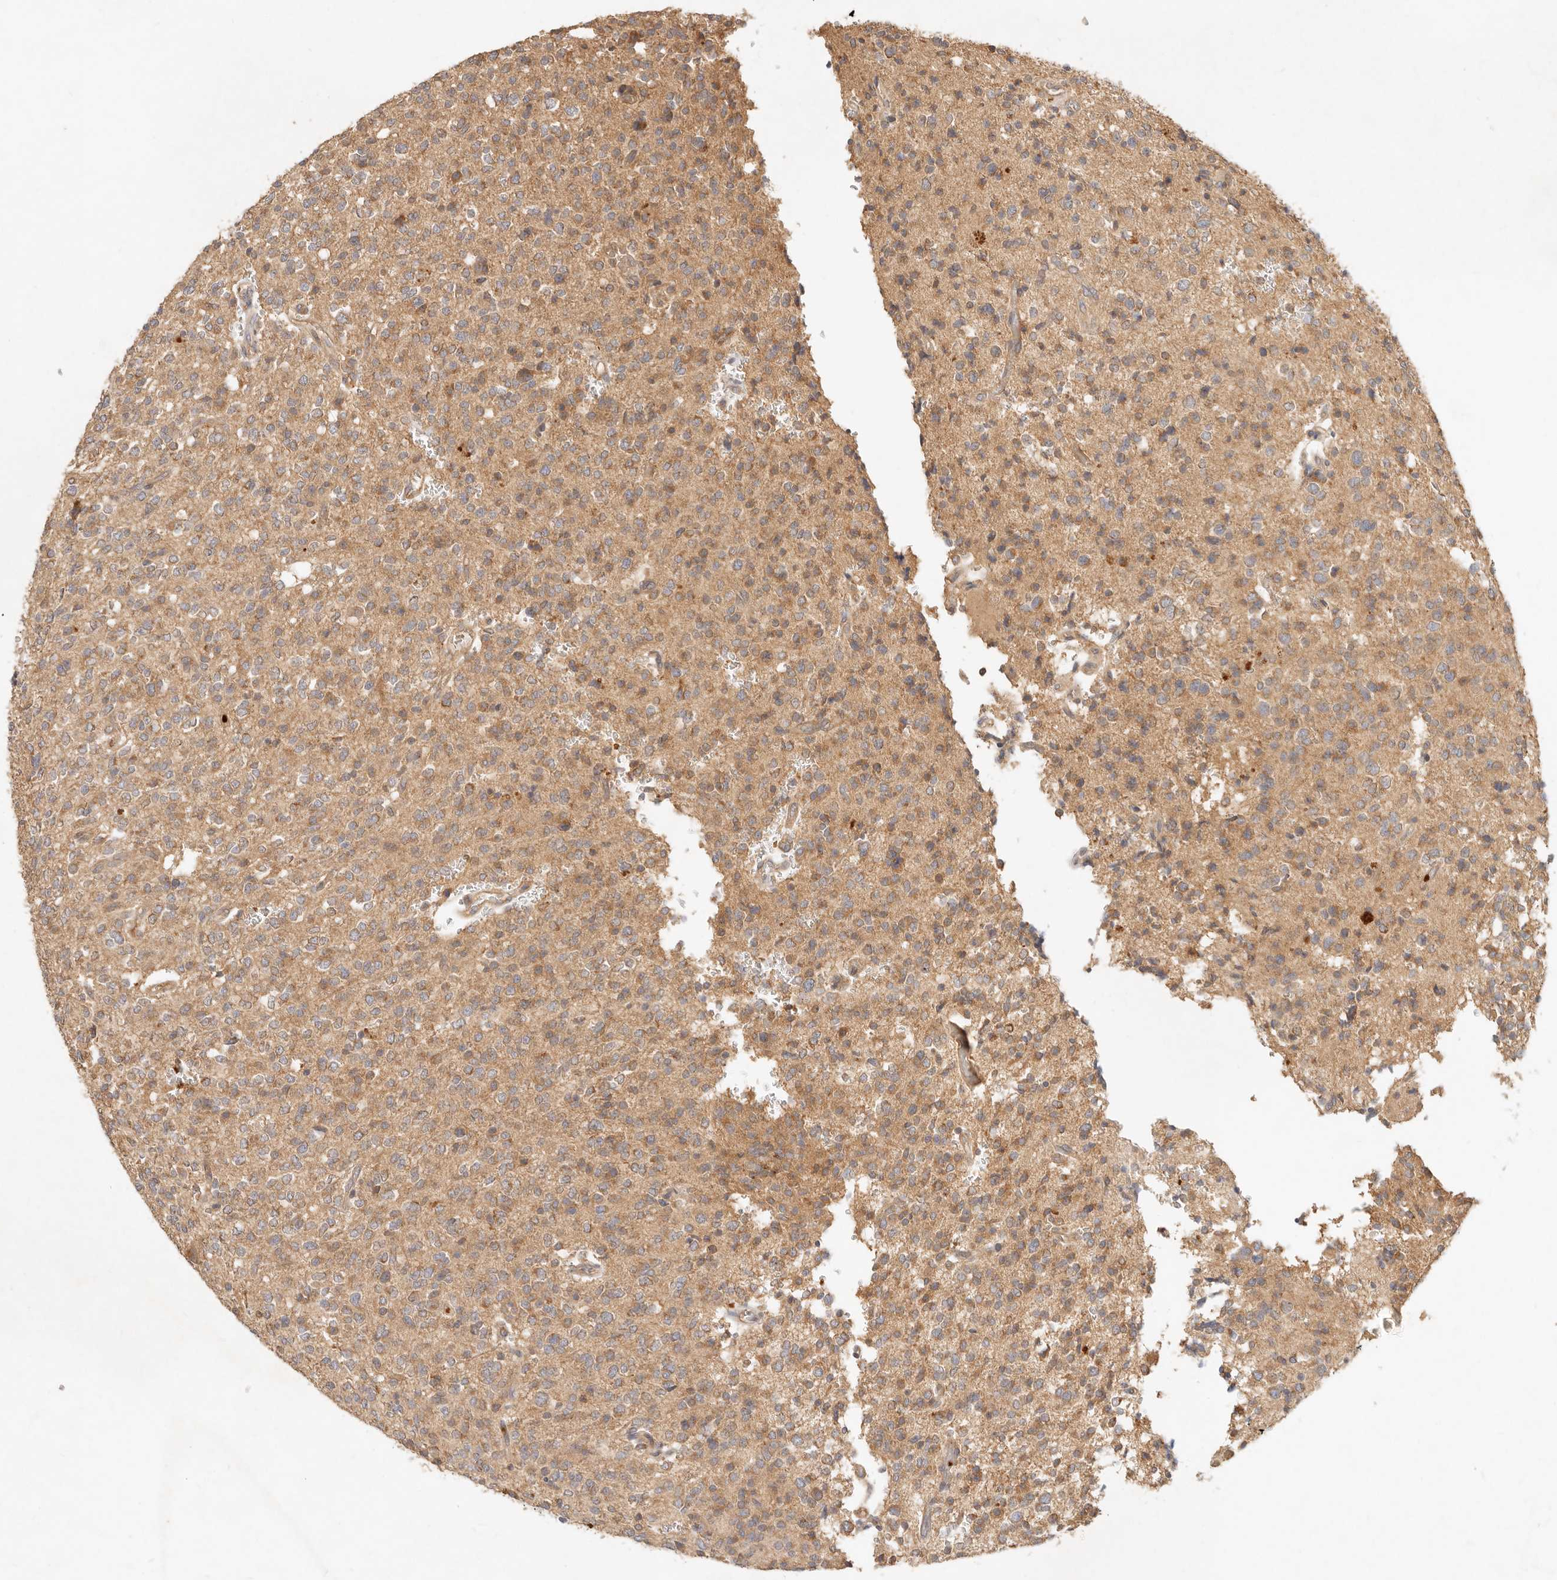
{"staining": {"intensity": "weak", "quantity": ">75%", "location": "cytoplasmic/membranous"}, "tissue": "glioma", "cell_type": "Tumor cells", "image_type": "cancer", "snomed": [{"axis": "morphology", "description": "Glioma, malignant, High grade"}, {"axis": "topography", "description": "Brain"}], "caption": "Immunohistochemical staining of human malignant glioma (high-grade) shows weak cytoplasmic/membranous protein positivity in about >75% of tumor cells.", "gene": "FREM2", "patient": {"sex": "male", "age": 34}}